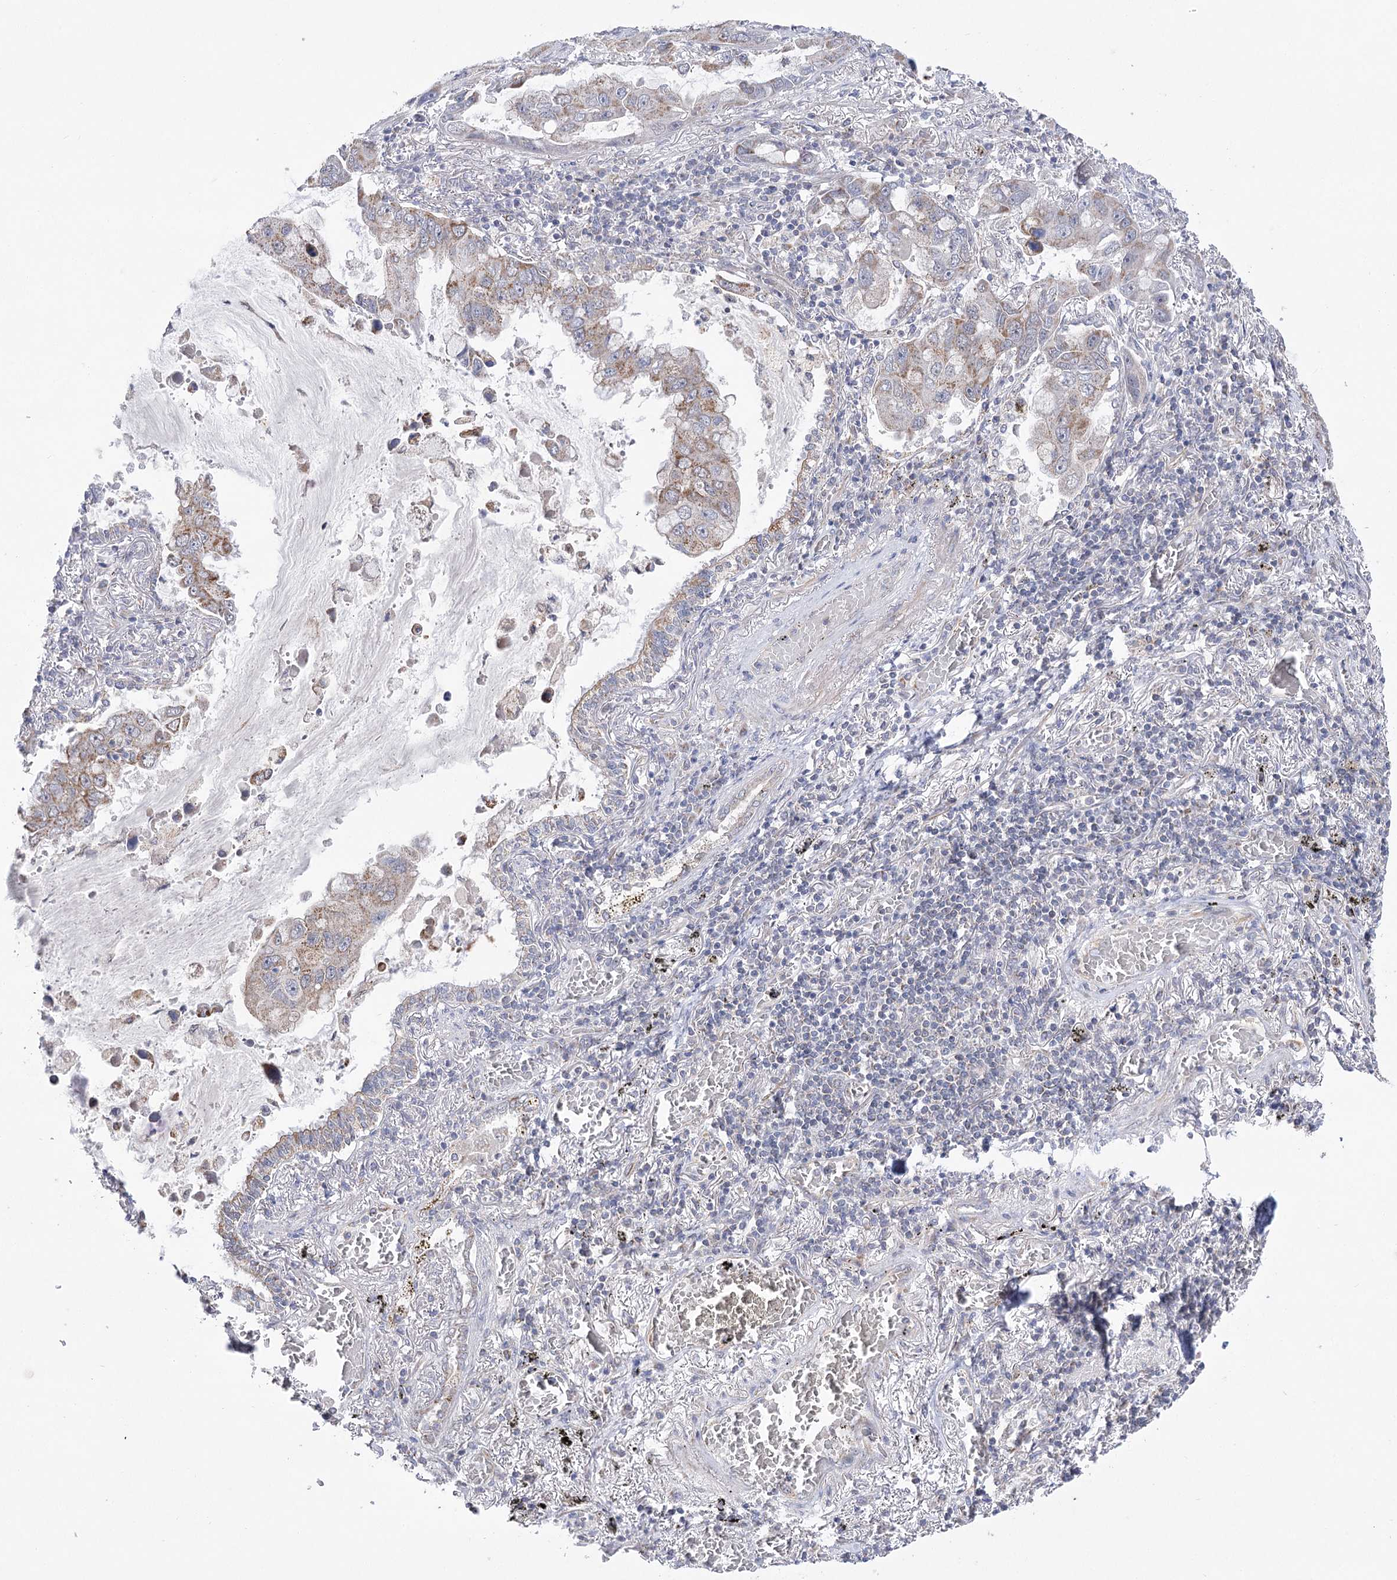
{"staining": {"intensity": "weak", "quantity": "<25%", "location": "cytoplasmic/membranous"}, "tissue": "lung cancer", "cell_type": "Tumor cells", "image_type": "cancer", "snomed": [{"axis": "morphology", "description": "Adenocarcinoma, NOS"}, {"axis": "topography", "description": "Lung"}], "caption": "Histopathology image shows no significant protein staining in tumor cells of lung adenocarcinoma.", "gene": "ECHDC3", "patient": {"sex": "male", "age": 64}}